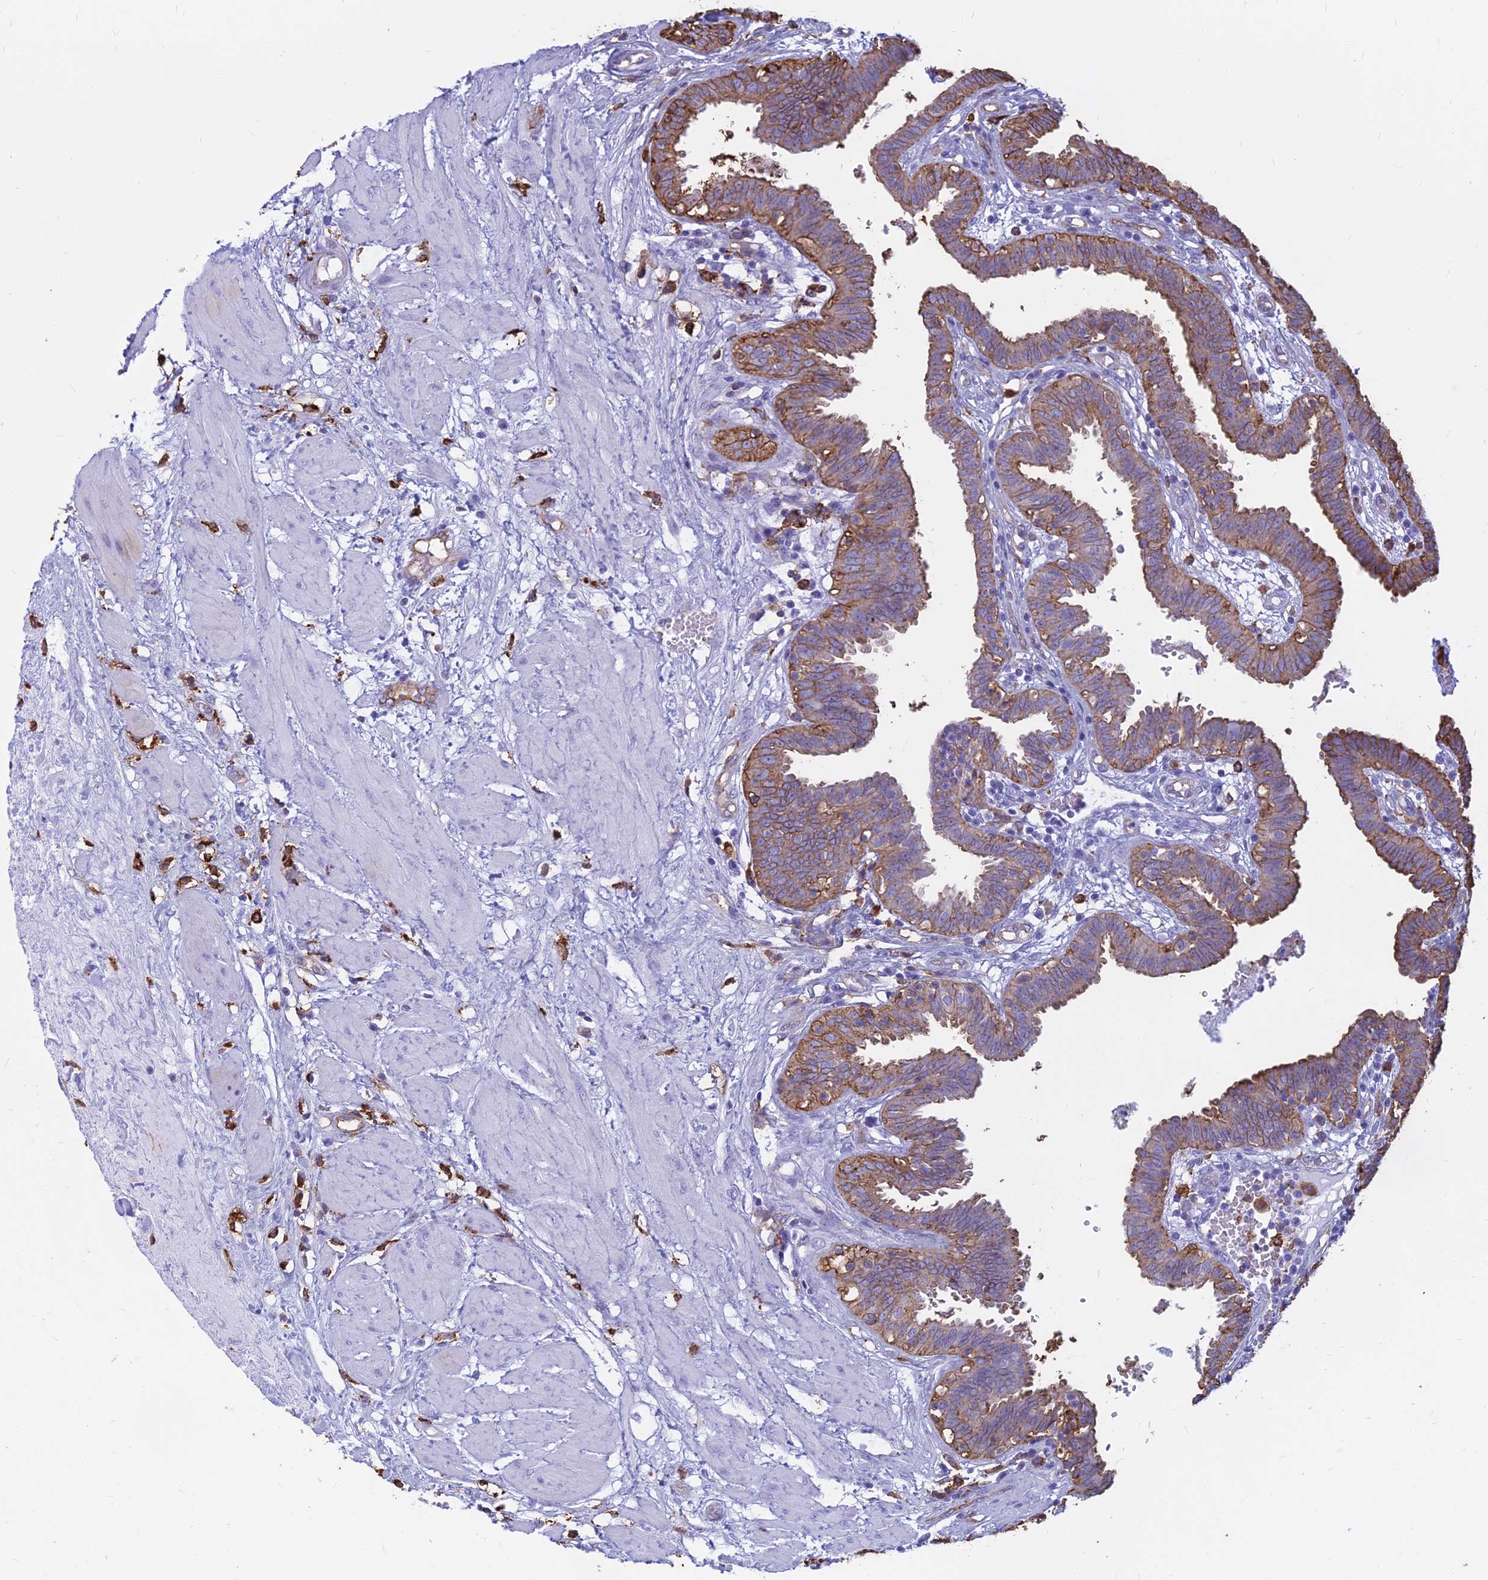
{"staining": {"intensity": "moderate", "quantity": "25%-75%", "location": "cytoplasmic/membranous"}, "tissue": "fallopian tube", "cell_type": "Glandular cells", "image_type": "normal", "snomed": [{"axis": "morphology", "description": "Normal tissue, NOS"}, {"axis": "topography", "description": "Fallopian tube"}, {"axis": "topography", "description": "Placenta"}], "caption": "An image of human fallopian tube stained for a protein shows moderate cytoplasmic/membranous brown staining in glandular cells.", "gene": "HLA", "patient": {"sex": "female", "age": 32}}